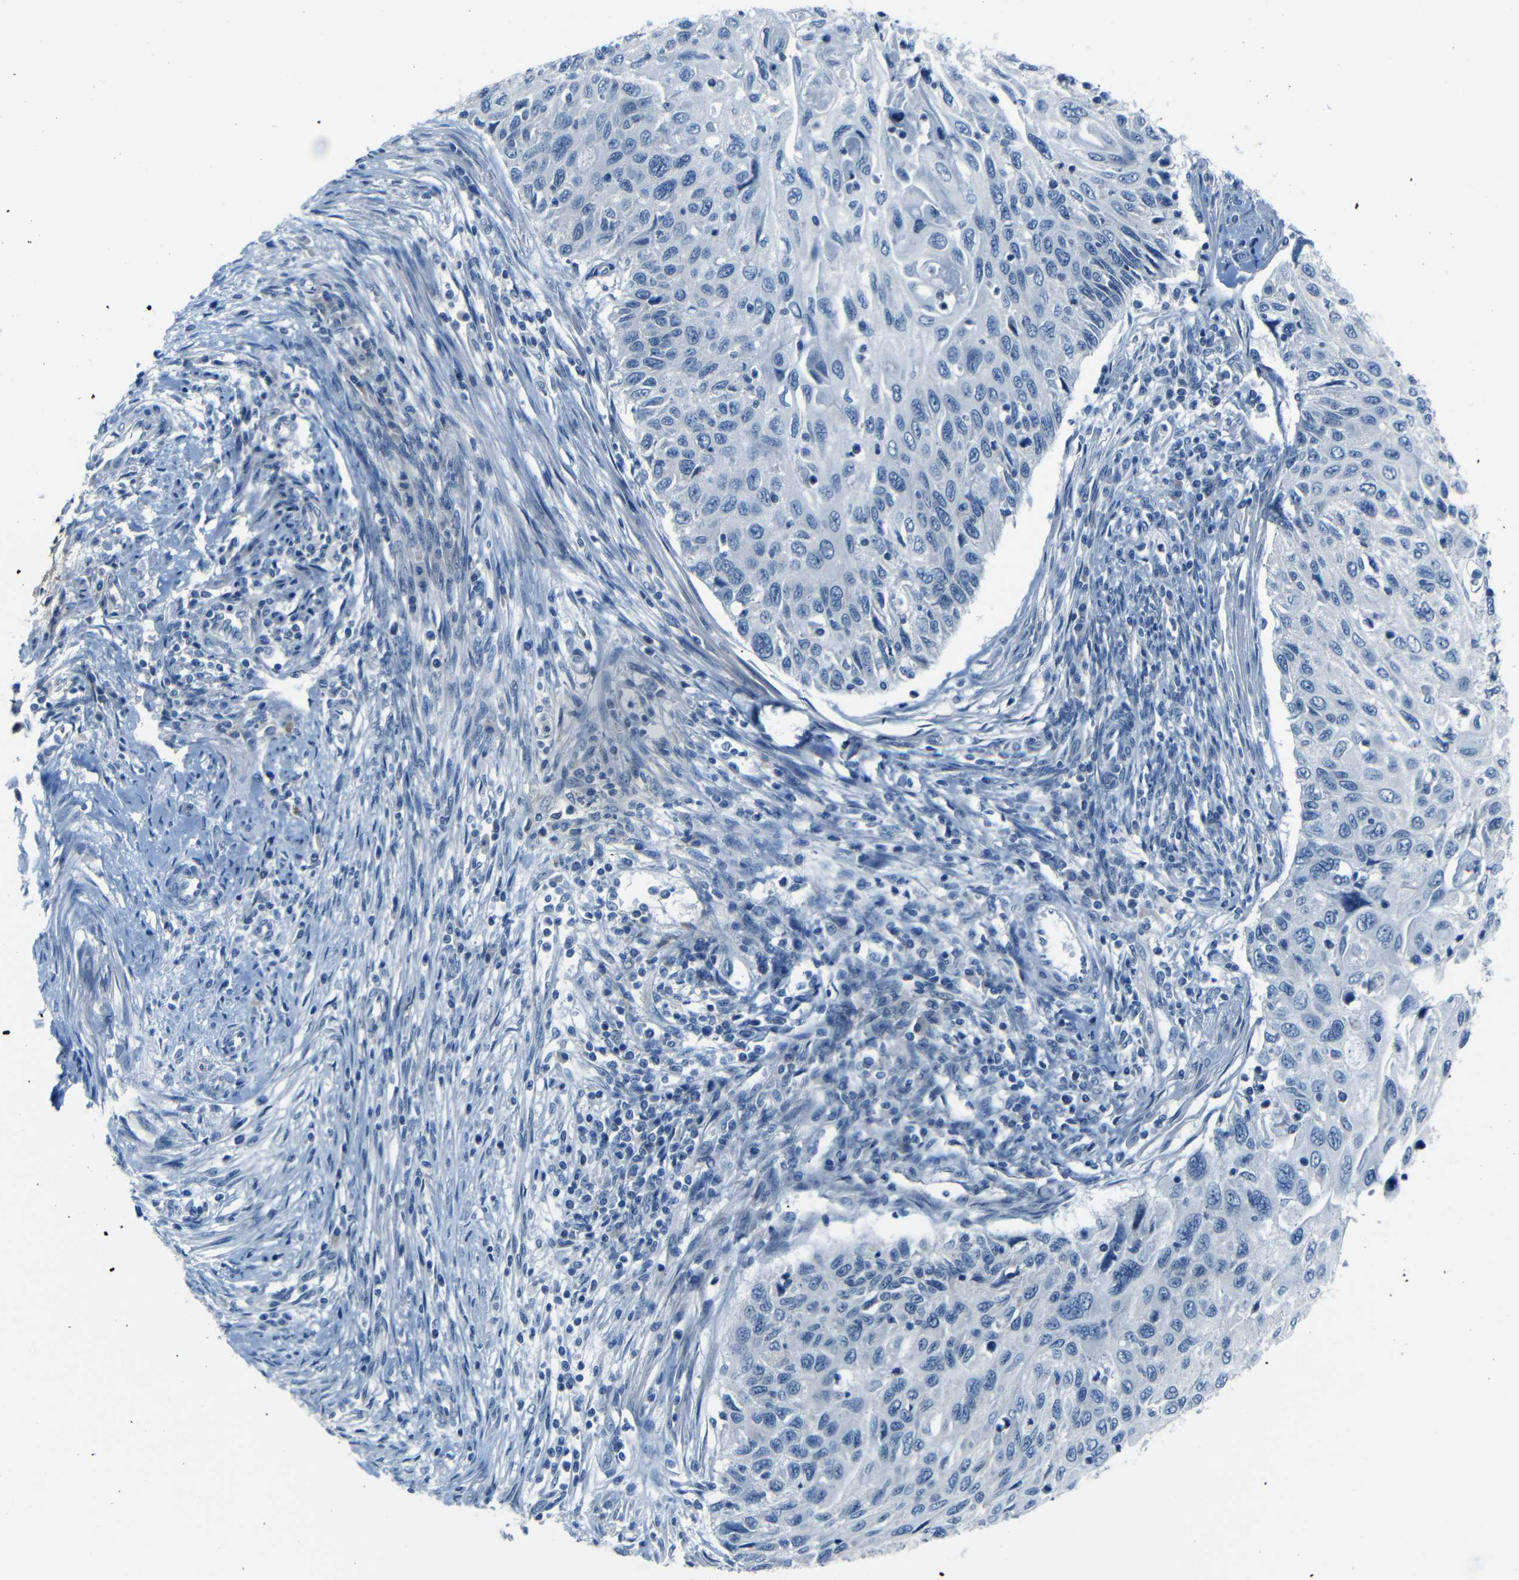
{"staining": {"intensity": "negative", "quantity": "none", "location": "none"}, "tissue": "cervical cancer", "cell_type": "Tumor cells", "image_type": "cancer", "snomed": [{"axis": "morphology", "description": "Squamous cell carcinoma, NOS"}, {"axis": "topography", "description": "Cervix"}], "caption": "There is no significant expression in tumor cells of squamous cell carcinoma (cervical).", "gene": "ANK3", "patient": {"sex": "female", "age": 70}}